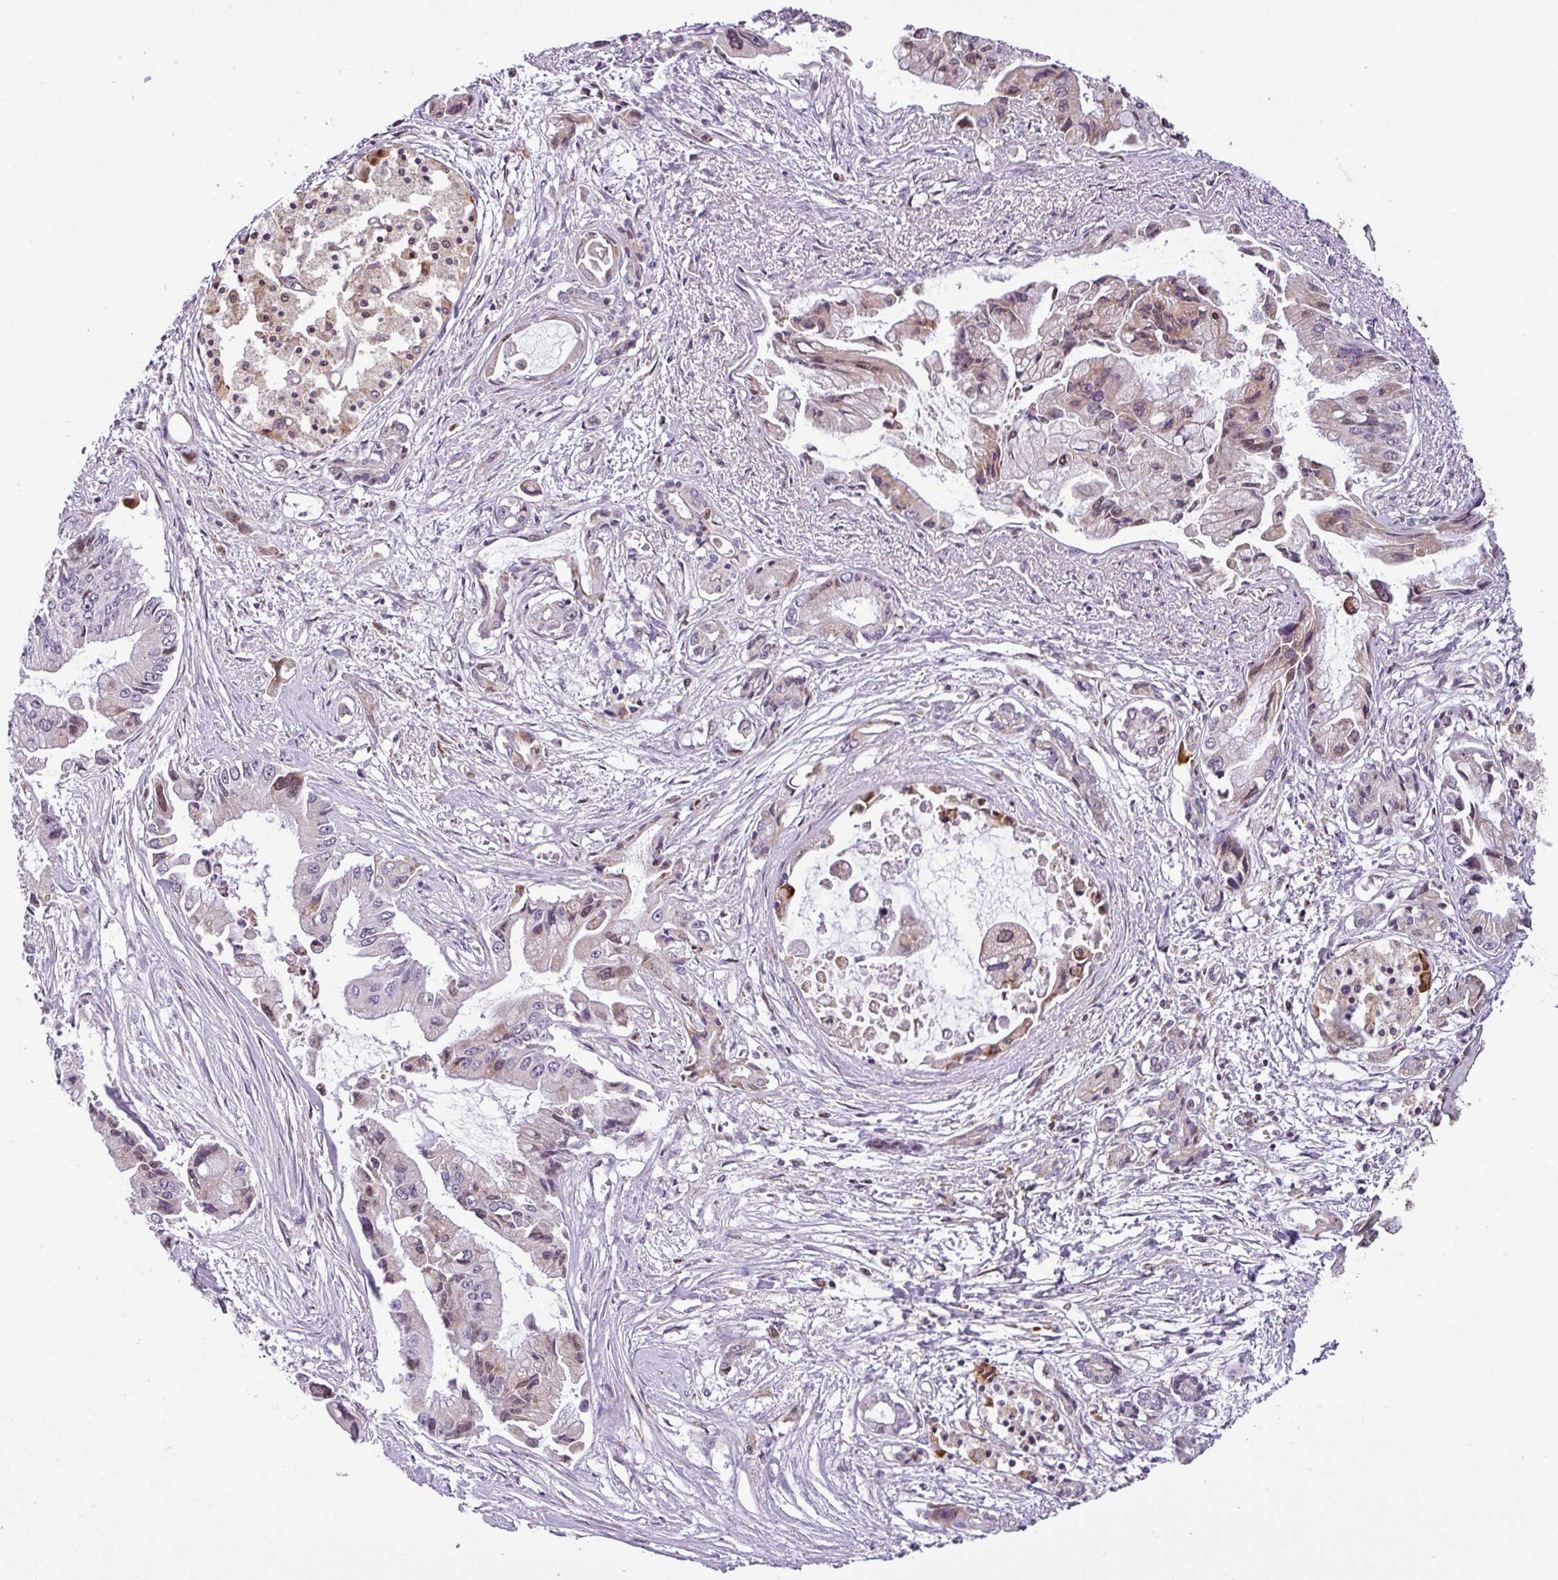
{"staining": {"intensity": "weak", "quantity": "25%-75%", "location": "cytoplasmic/membranous"}, "tissue": "pancreatic cancer", "cell_type": "Tumor cells", "image_type": "cancer", "snomed": [{"axis": "morphology", "description": "Adenocarcinoma, NOS"}, {"axis": "topography", "description": "Pancreas"}], "caption": "A histopathology image showing weak cytoplasmic/membranous positivity in approximately 25%-75% of tumor cells in pancreatic cancer (adenocarcinoma), as visualized by brown immunohistochemical staining.", "gene": "NDUFB2", "patient": {"sex": "male", "age": 84}}